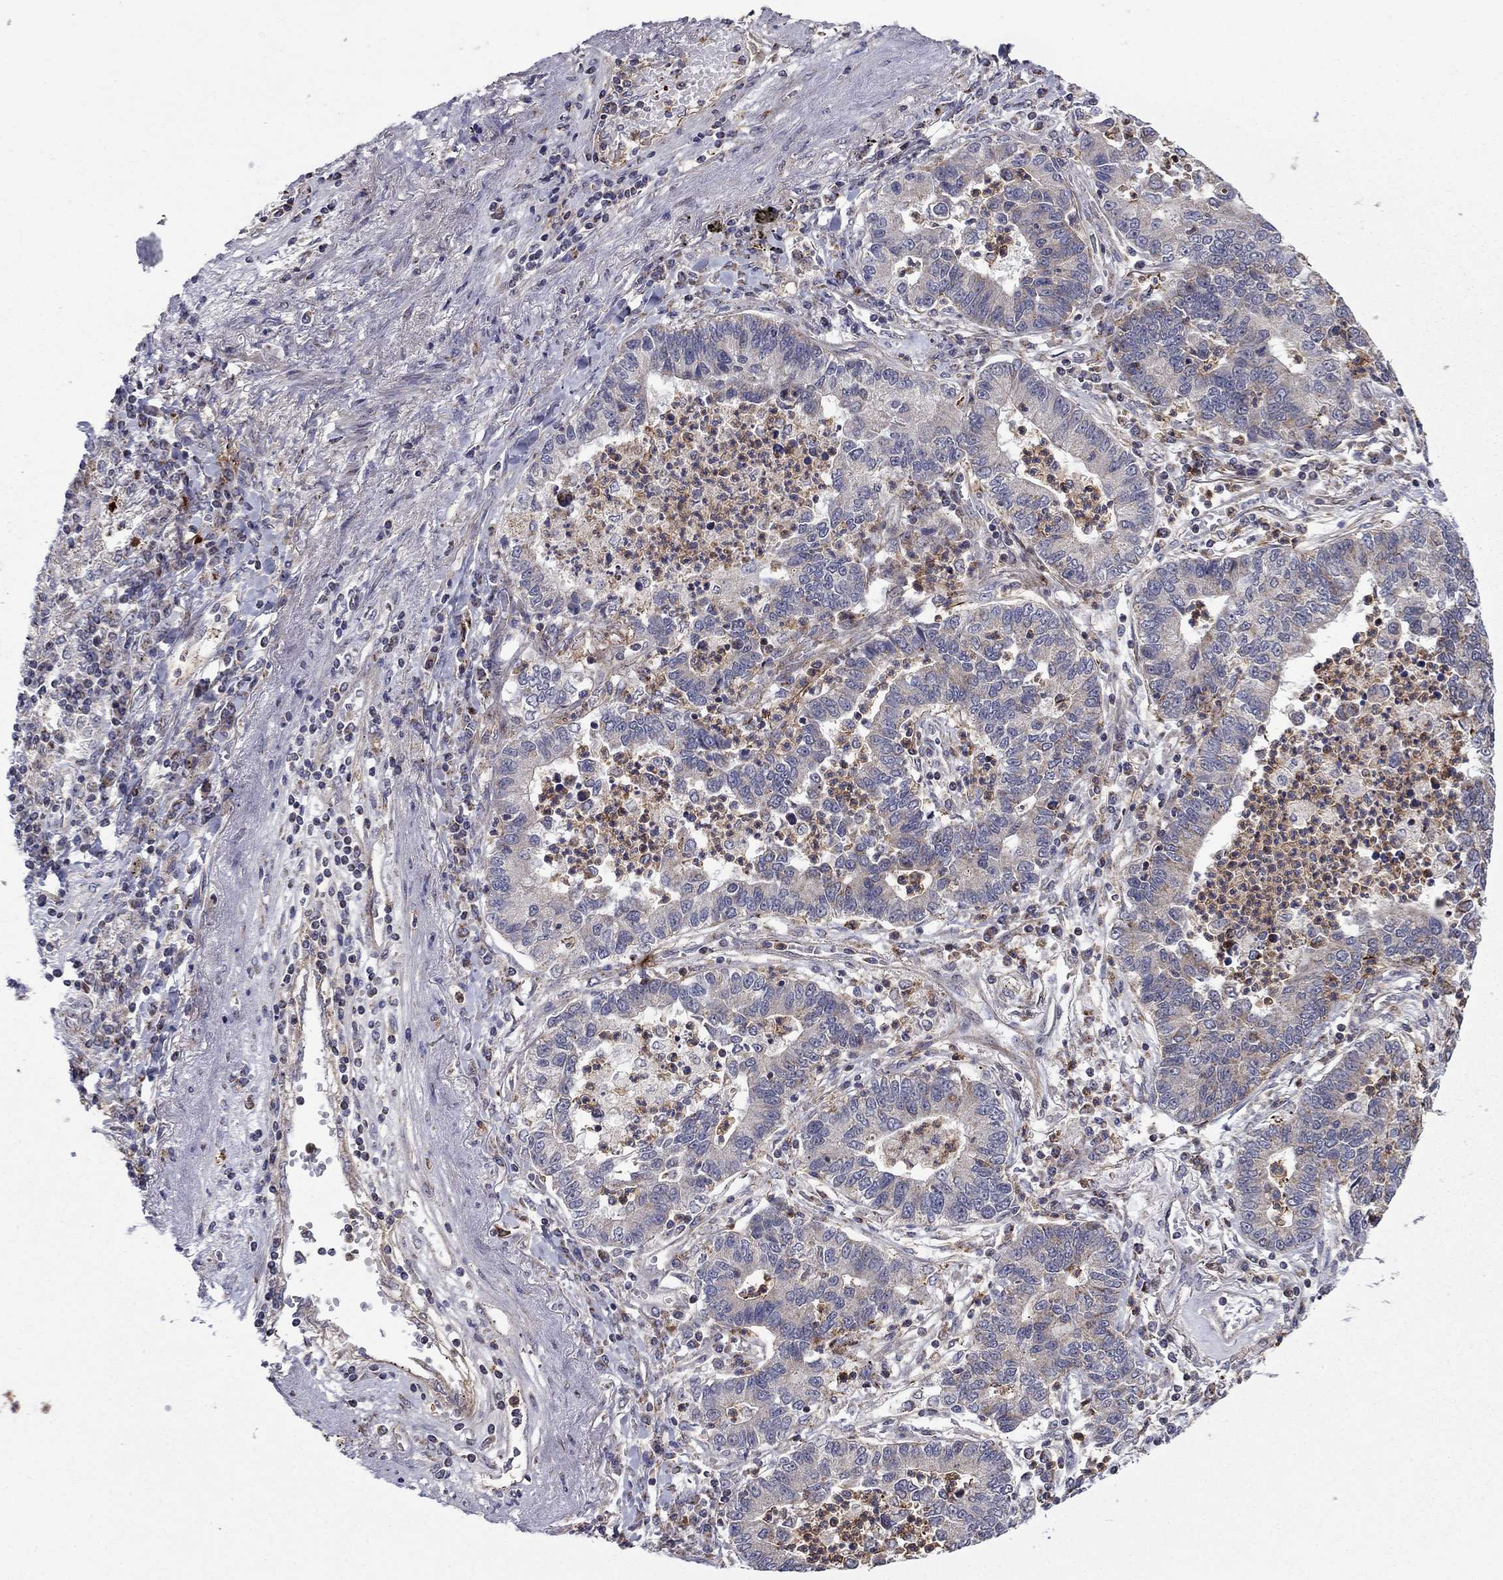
{"staining": {"intensity": "negative", "quantity": "none", "location": "none"}, "tissue": "lung cancer", "cell_type": "Tumor cells", "image_type": "cancer", "snomed": [{"axis": "morphology", "description": "Adenocarcinoma, NOS"}, {"axis": "topography", "description": "Lung"}], "caption": "This is an IHC photomicrograph of lung cancer. There is no expression in tumor cells.", "gene": "DOP1B", "patient": {"sex": "female", "age": 57}}